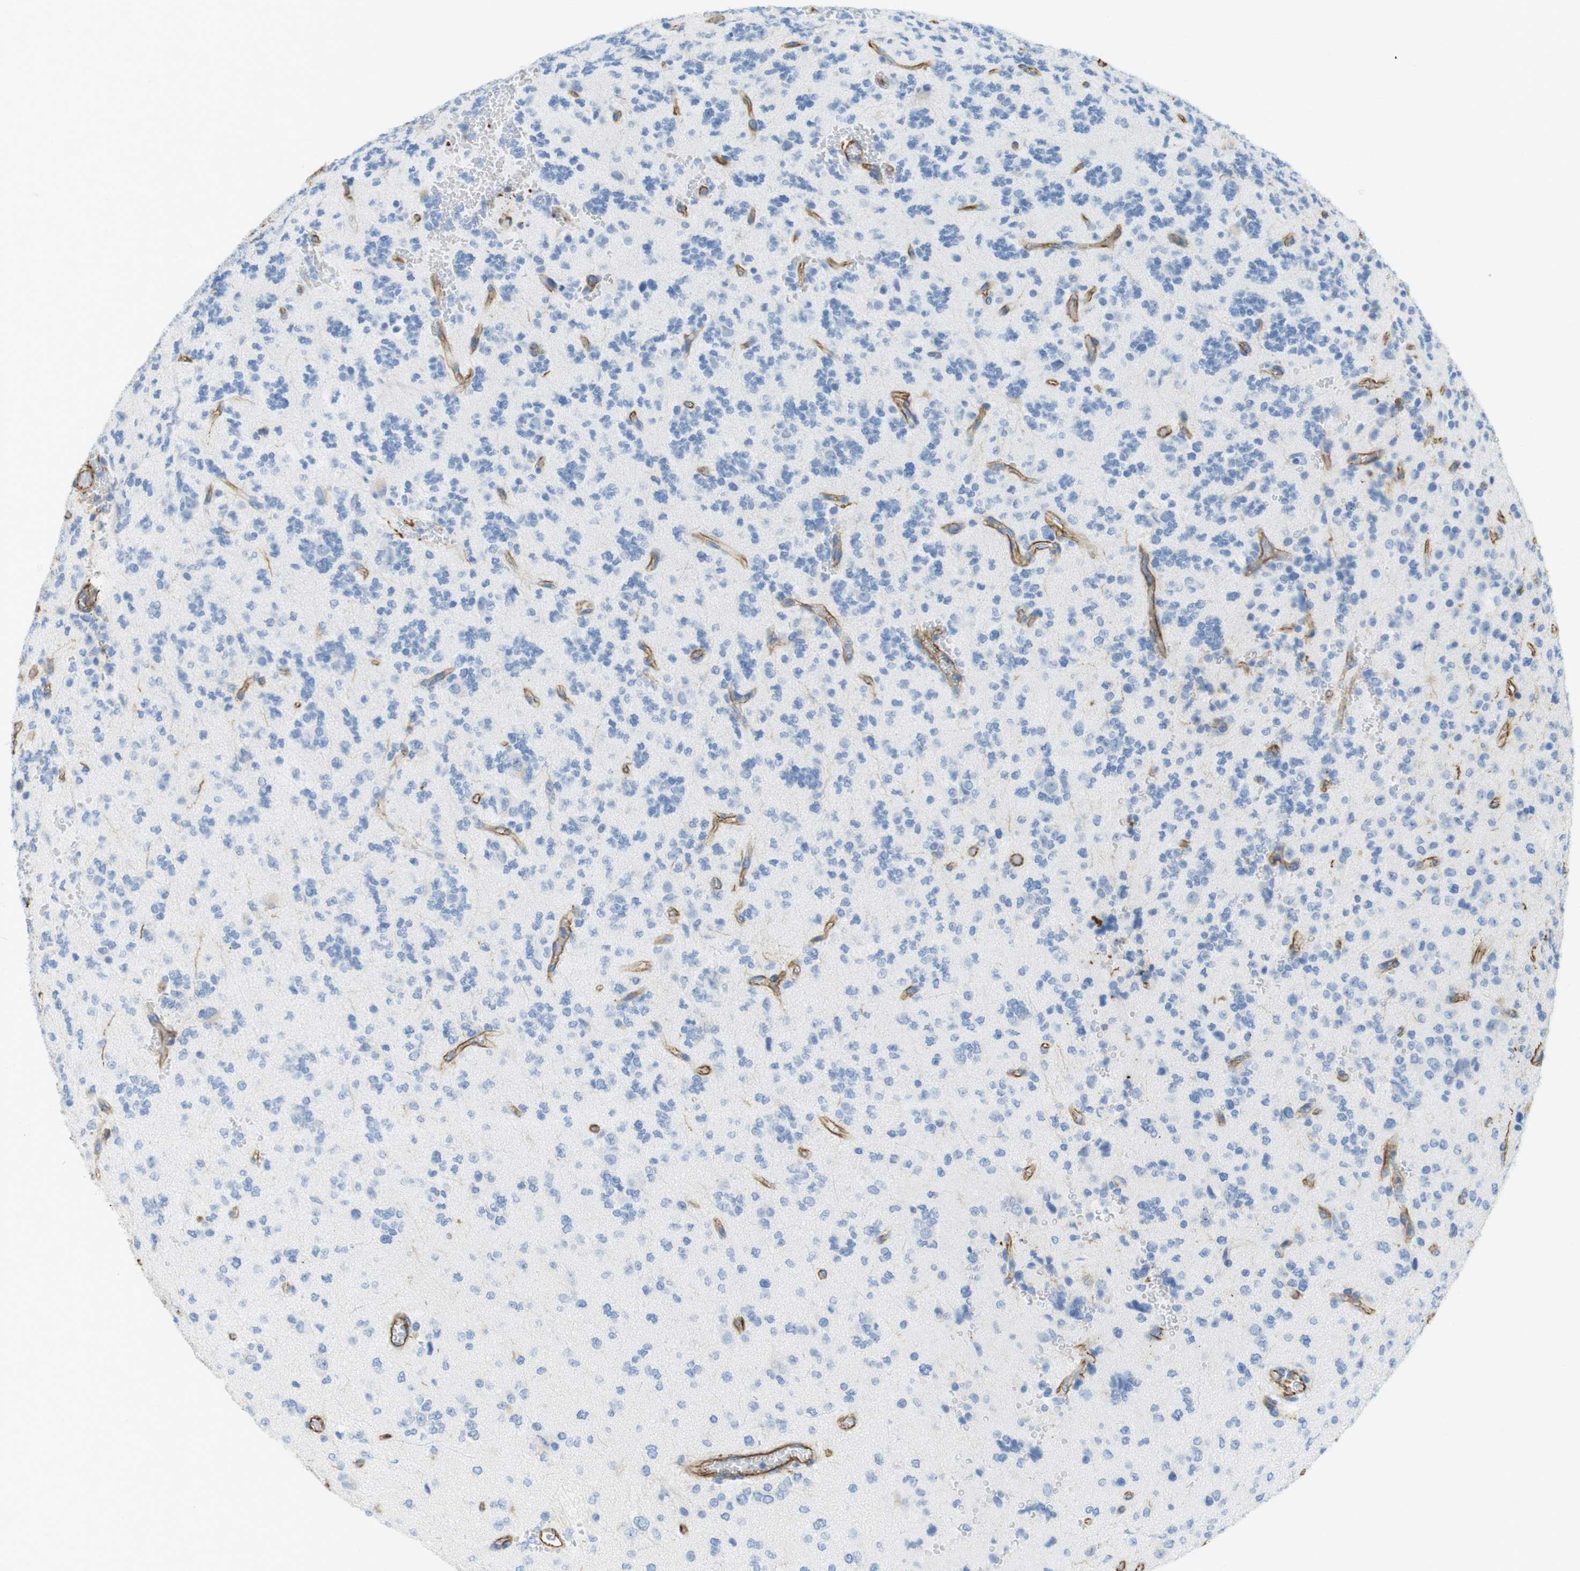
{"staining": {"intensity": "negative", "quantity": "none", "location": "none"}, "tissue": "glioma", "cell_type": "Tumor cells", "image_type": "cancer", "snomed": [{"axis": "morphology", "description": "Glioma, malignant, Low grade"}, {"axis": "topography", "description": "Brain"}], "caption": "Tumor cells show no significant protein staining in glioma. (Immunohistochemistry, brightfield microscopy, high magnification).", "gene": "MS4A10", "patient": {"sex": "male", "age": 38}}